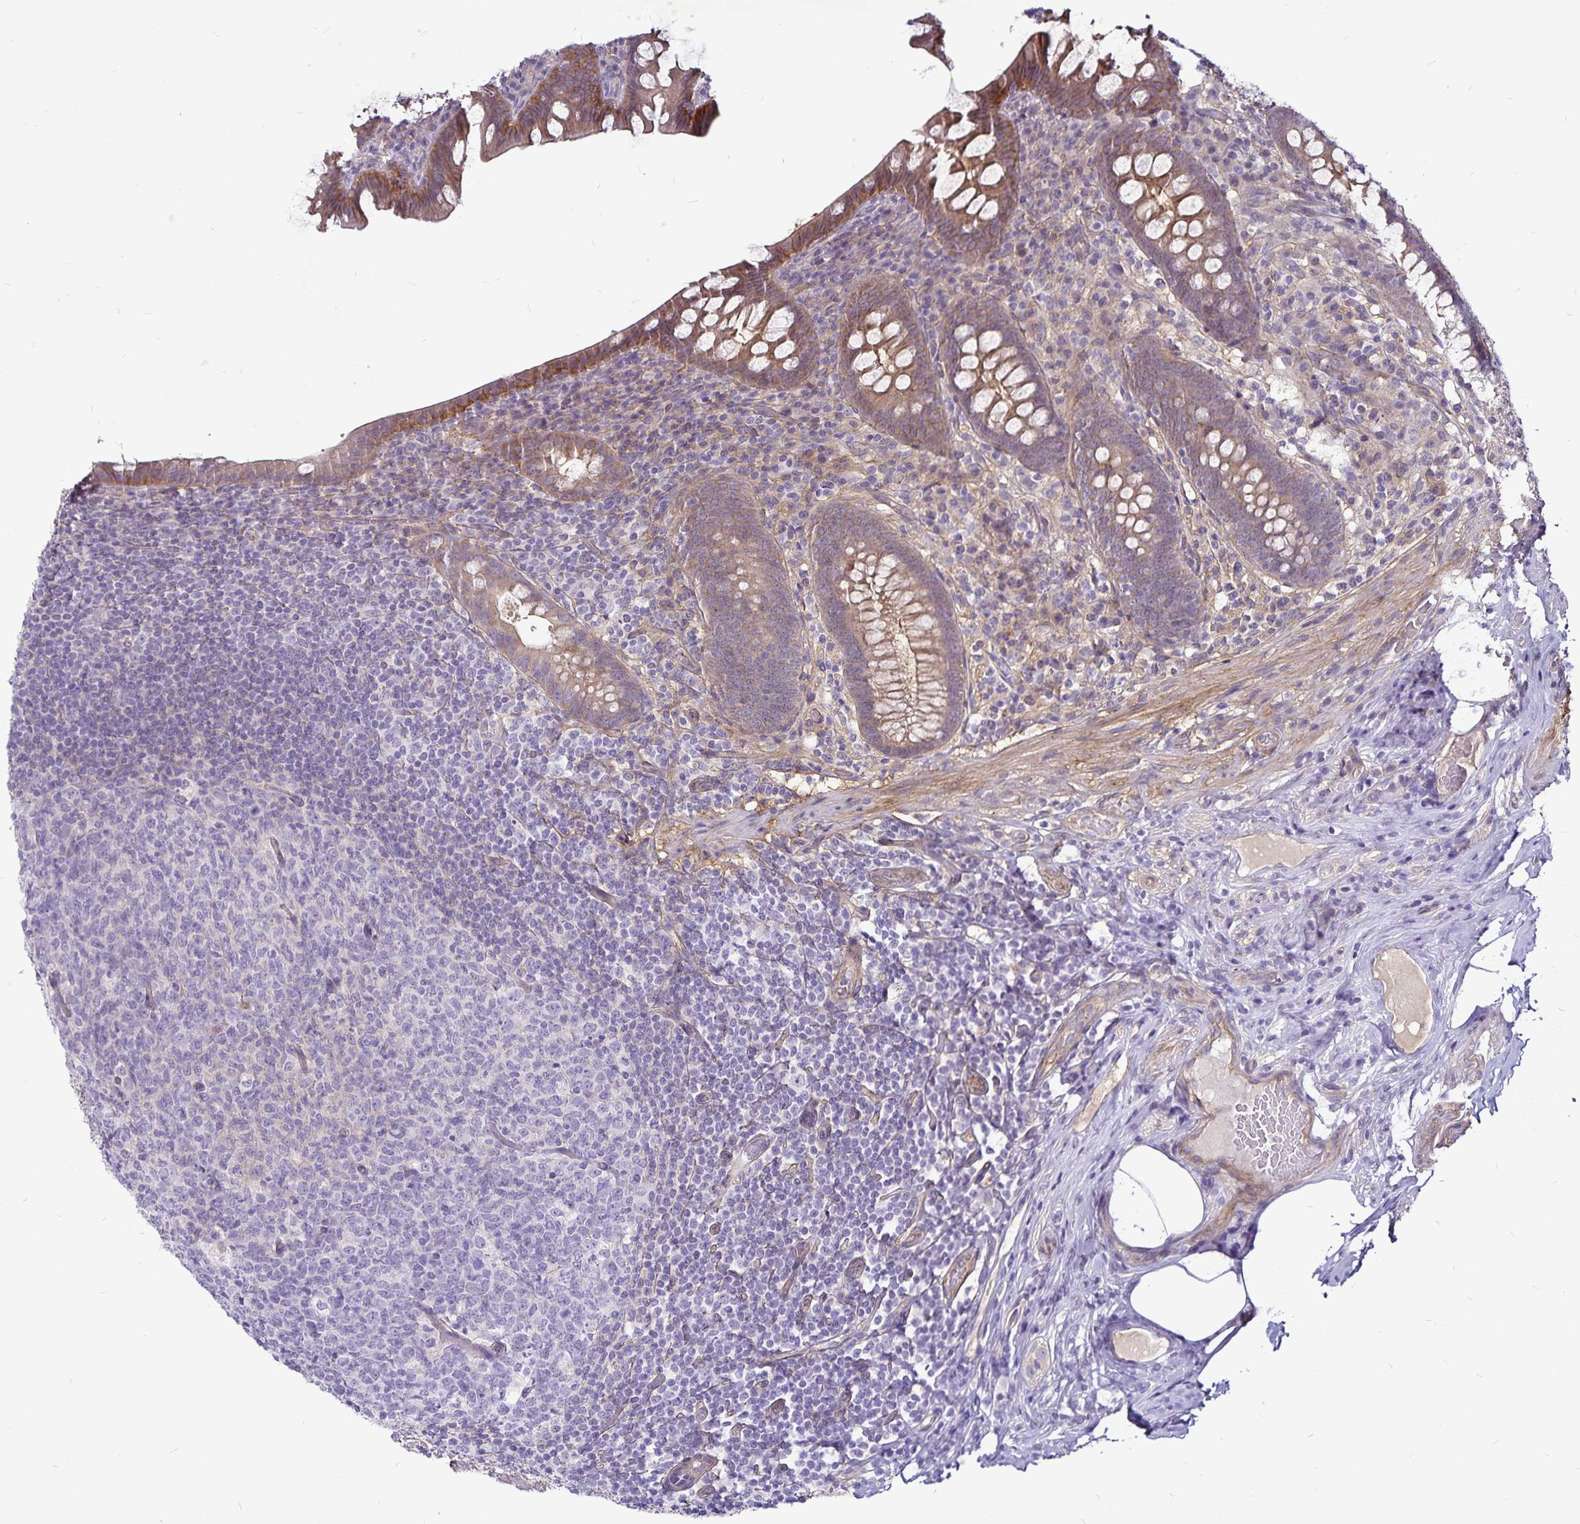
{"staining": {"intensity": "weak", "quantity": "25%-75%", "location": "cytoplasmic/membranous"}, "tissue": "appendix", "cell_type": "Glandular cells", "image_type": "normal", "snomed": [{"axis": "morphology", "description": "Normal tissue, NOS"}, {"axis": "topography", "description": "Appendix"}], "caption": "This micrograph reveals immunohistochemistry (IHC) staining of unremarkable appendix, with low weak cytoplasmic/membranous staining in approximately 25%-75% of glandular cells.", "gene": "GNG12", "patient": {"sex": "male", "age": 71}}